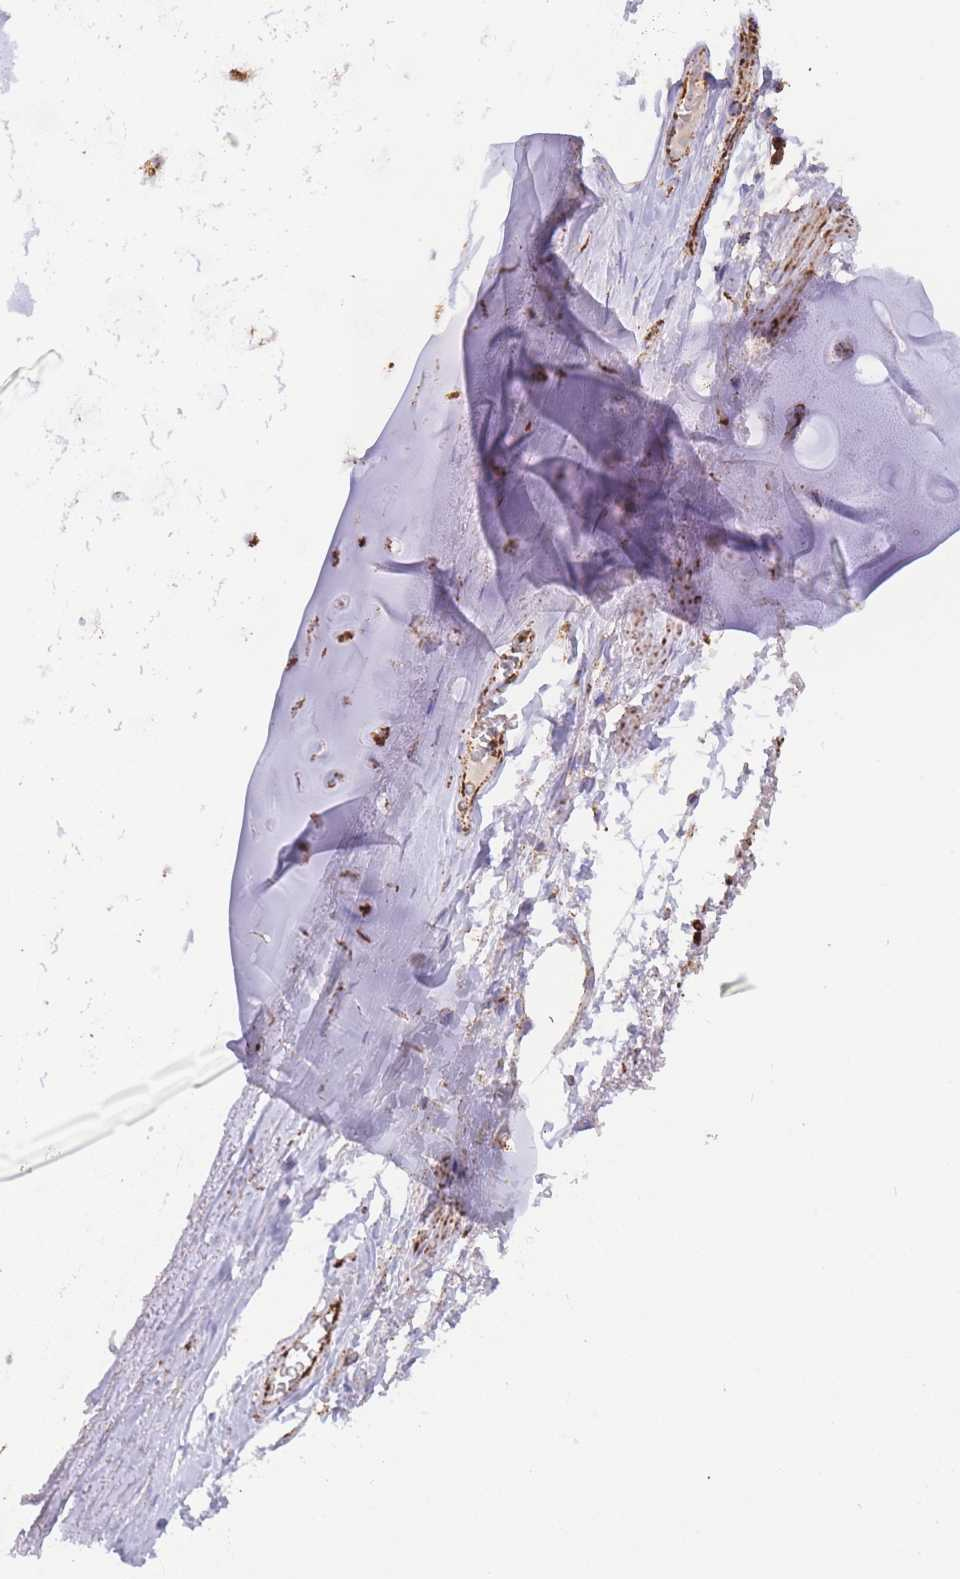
{"staining": {"intensity": "weak", "quantity": "<25%", "location": "cytoplasmic/membranous"}, "tissue": "adipose tissue", "cell_type": "Adipocytes", "image_type": "normal", "snomed": [{"axis": "morphology", "description": "Normal tissue, NOS"}, {"axis": "topography", "description": "Cartilage tissue"}], "caption": "High magnification brightfield microscopy of normal adipose tissue stained with DAB (3,3'-diaminobenzidine) (brown) and counterstained with hematoxylin (blue): adipocytes show no significant staining. The staining was performed using DAB (3,3'-diaminobenzidine) to visualize the protein expression in brown, while the nuclei were stained in blue with hematoxylin (Magnification: 20x).", "gene": "GSTM1", "patient": {"sex": "male", "age": 66}}